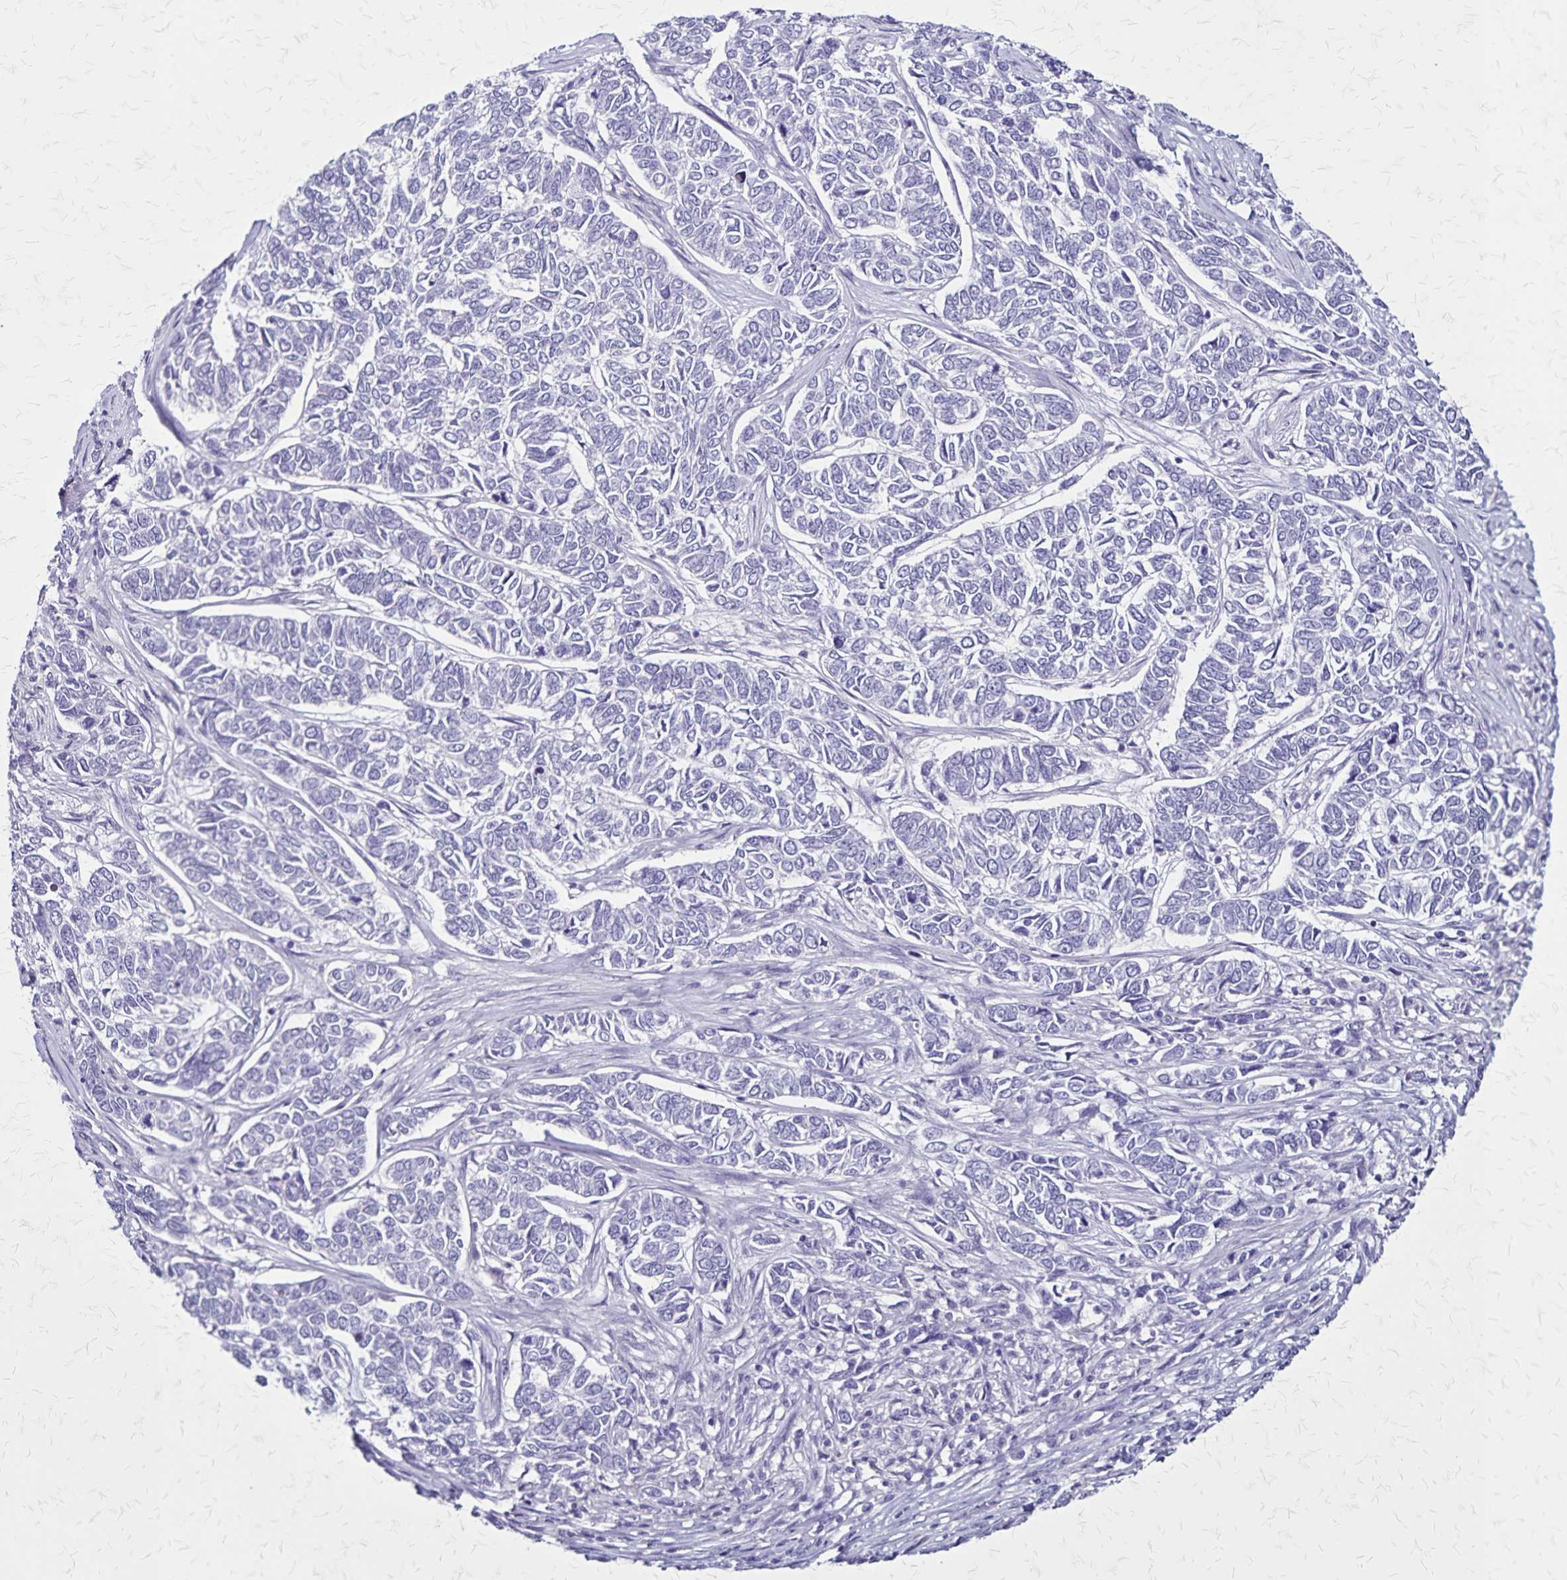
{"staining": {"intensity": "negative", "quantity": "none", "location": "none"}, "tissue": "skin cancer", "cell_type": "Tumor cells", "image_type": "cancer", "snomed": [{"axis": "morphology", "description": "Basal cell carcinoma"}, {"axis": "topography", "description": "Skin"}], "caption": "DAB immunohistochemical staining of human skin cancer (basal cell carcinoma) displays no significant expression in tumor cells. The staining was performed using DAB (3,3'-diaminobenzidine) to visualize the protein expression in brown, while the nuclei were stained in blue with hematoxylin (Magnification: 20x).", "gene": "PLXNA4", "patient": {"sex": "female", "age": 65}}